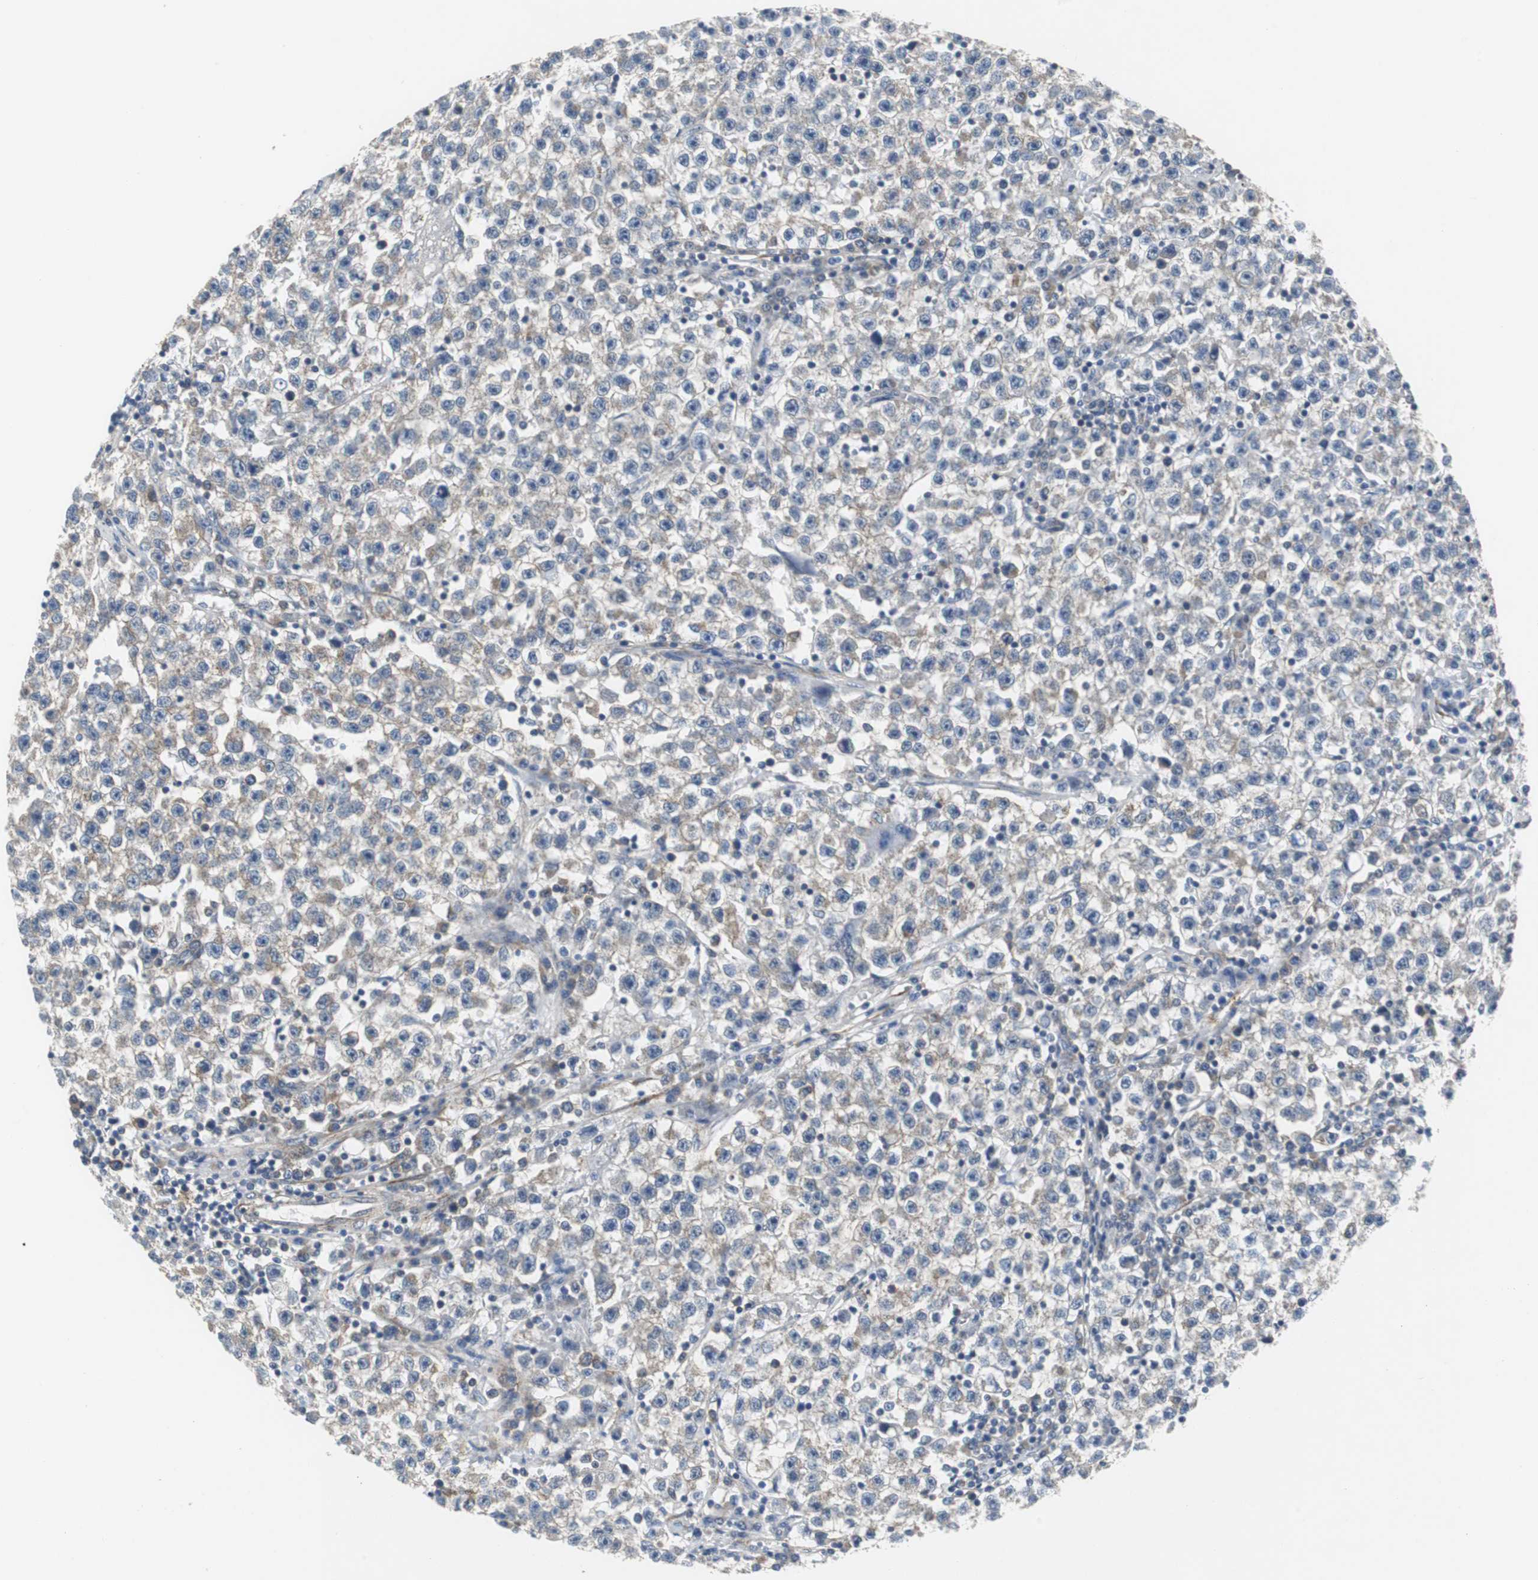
{"staining": {"intensity": "weak", "quantity": ">75%", "location": "cytoplasmic/membranous"}, "tissue": "testis cancer", "cell_type": "Tumor cells", "image_type": "cancer", "snomed": [{"axis": "morphology", "description": "Seminoma, NOS"}, {"axis": "topography", "description": "Testis"}], "caption": "Brown immunohistochemical staining in human testis seminoma reveals weak cytoplasmic/membranous staining in approximately >75% of tumor cells. (IHC, brightfield microscopy, high magnification).", "gene": "ISCU", "patient": {"sex": "male", "age": 22}}